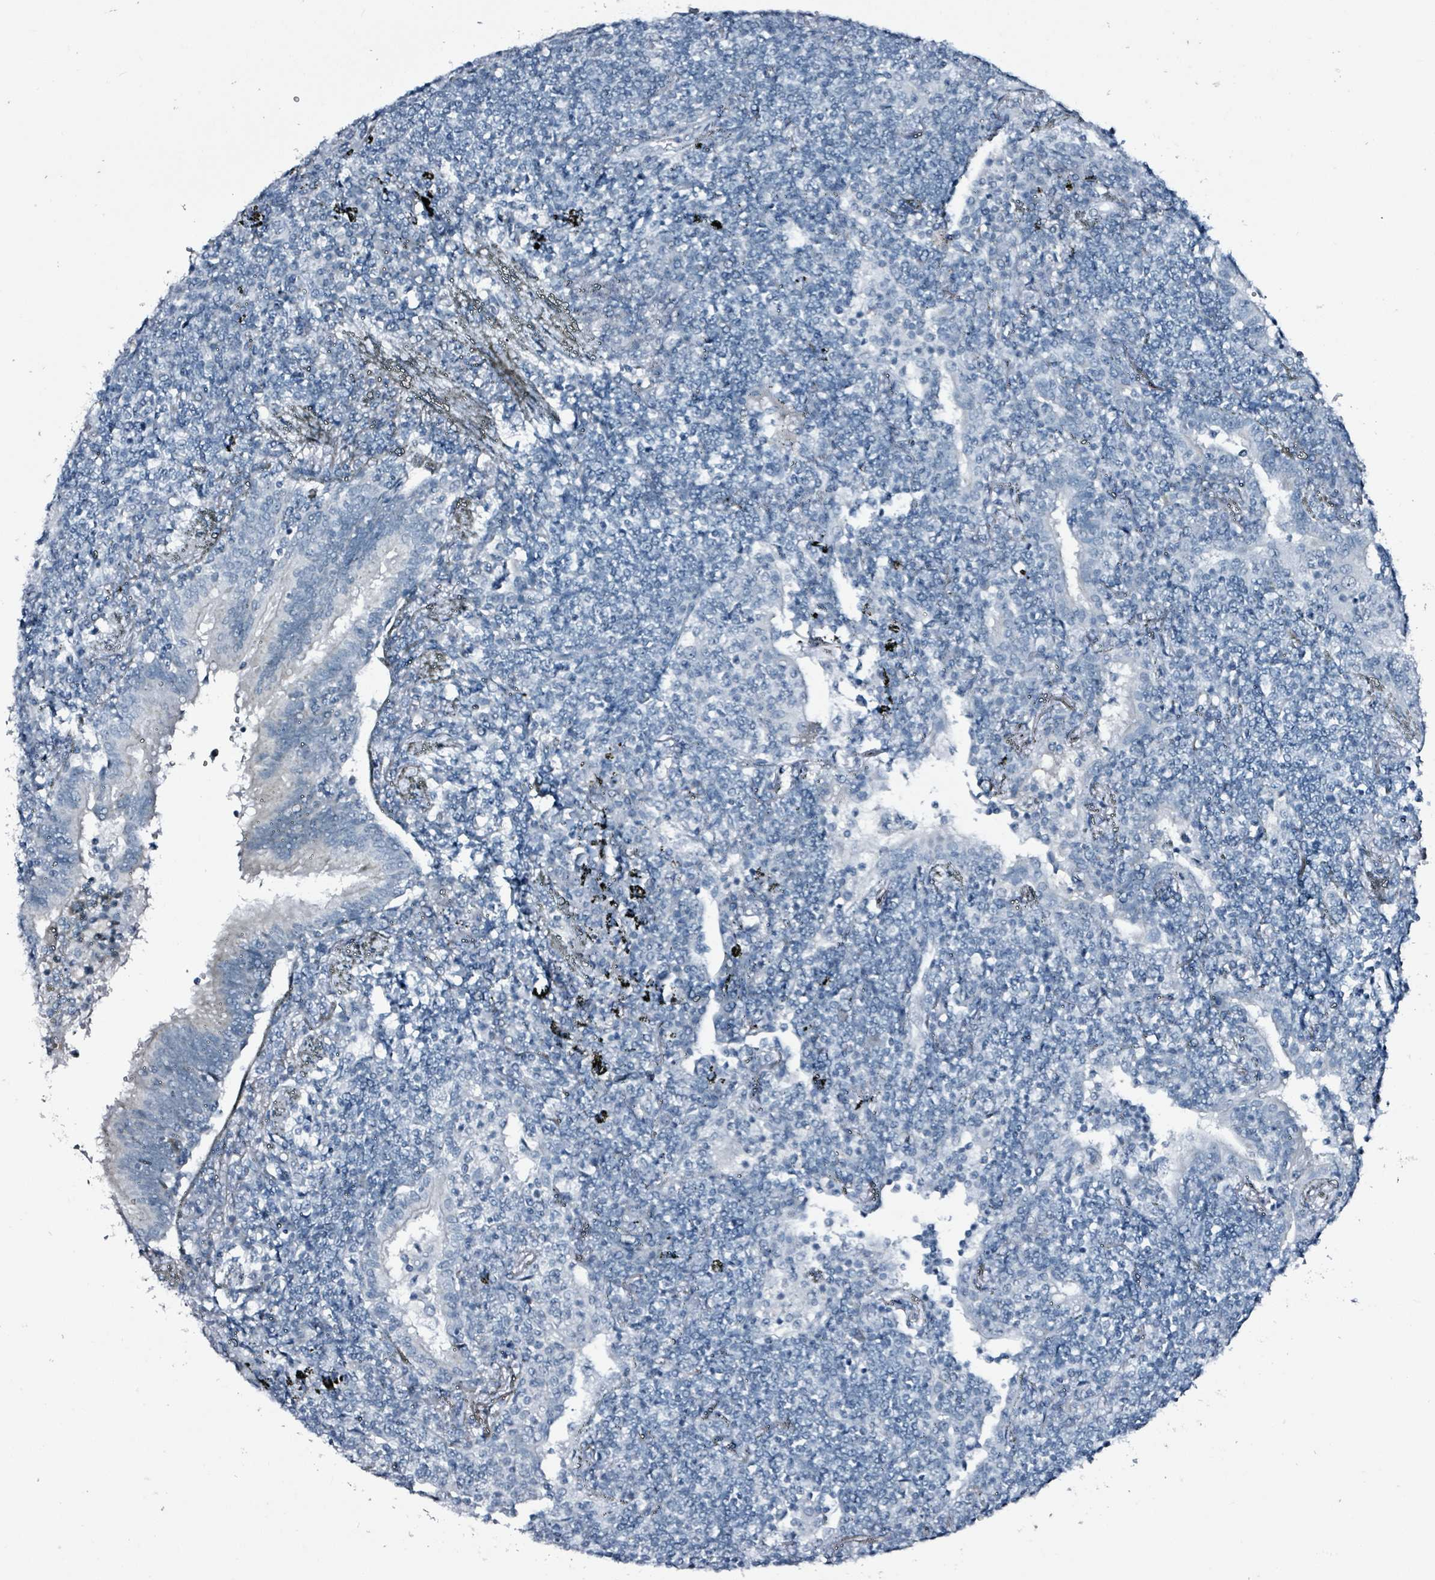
{"staining": {"intensity": "negative", "quantity": "none", "location": "none"}, "tissue": "lymphoma", "cell_type": "Tumor cells", "image_type": "cancer", "snomed": [{"axis": "morphology", "description": "Malignant lymphoma, non-Hodgkin's type, Low grade"}, {"axis": "topography", "description": "Lung"}], "caption": "Immunohistochemistry (IHC) of human lymphoma shows no expression in tumor cells.", "gene": "CA9", "patient": {"sex": "female", "age": 71}}